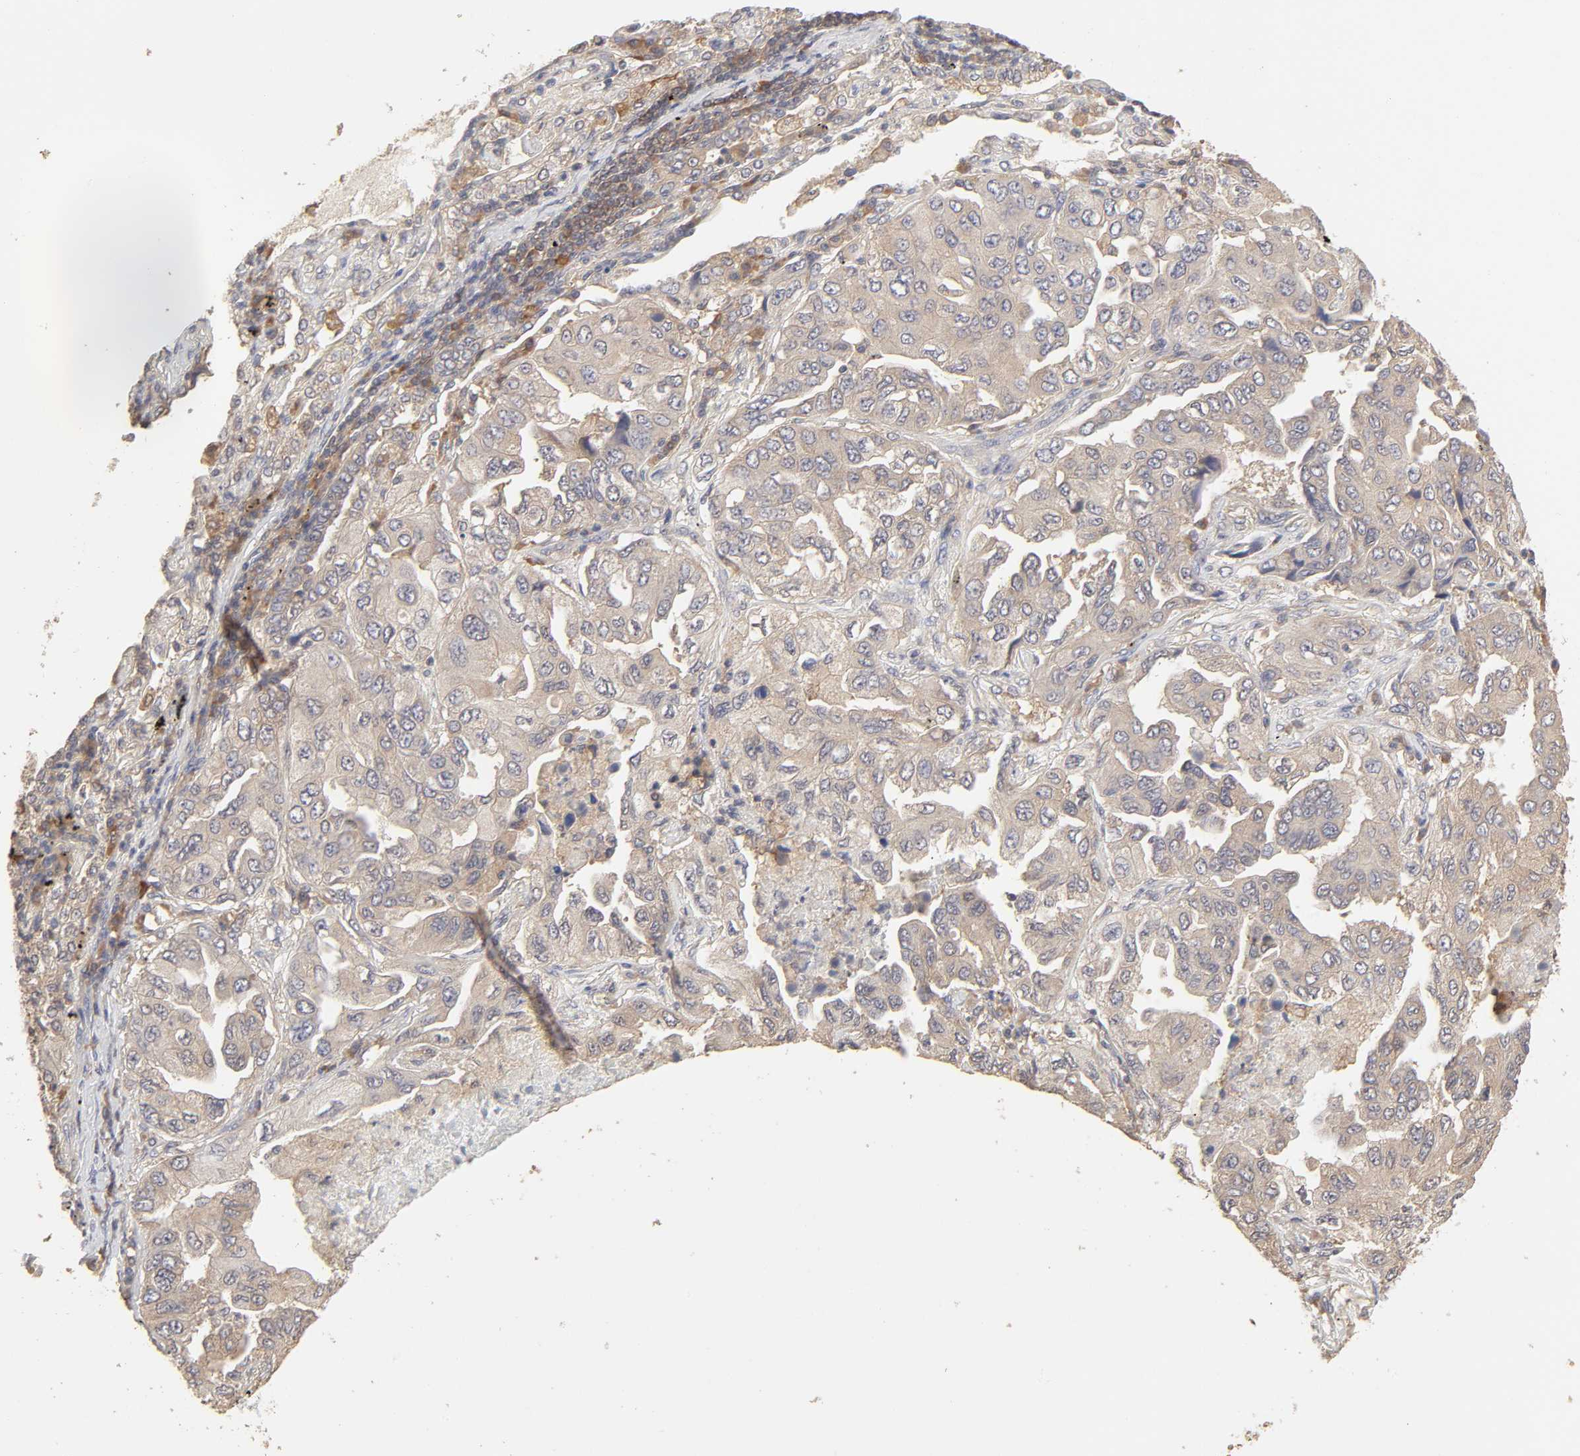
{"staining": {"intensity": "weak", "quantity": "25%-75%", "location": "cytoplasmic/membranous"}, "tissue": "lung cancer", "cell_type": "Tumor cells", "image_type": "cancer", "snomed": [{"axis": "morphology", "description": "Adenocarcinoma, NOS"}, {"axis": "topography", "description": "Lung"}], "caption": "Adenocarcinoma (lung) stained for a protein demonstrates weak cytoplasmic/membranous positivity in tumor cells.", "gene": "AP1G2", "patient": {"sex": "female", "age": 65}}